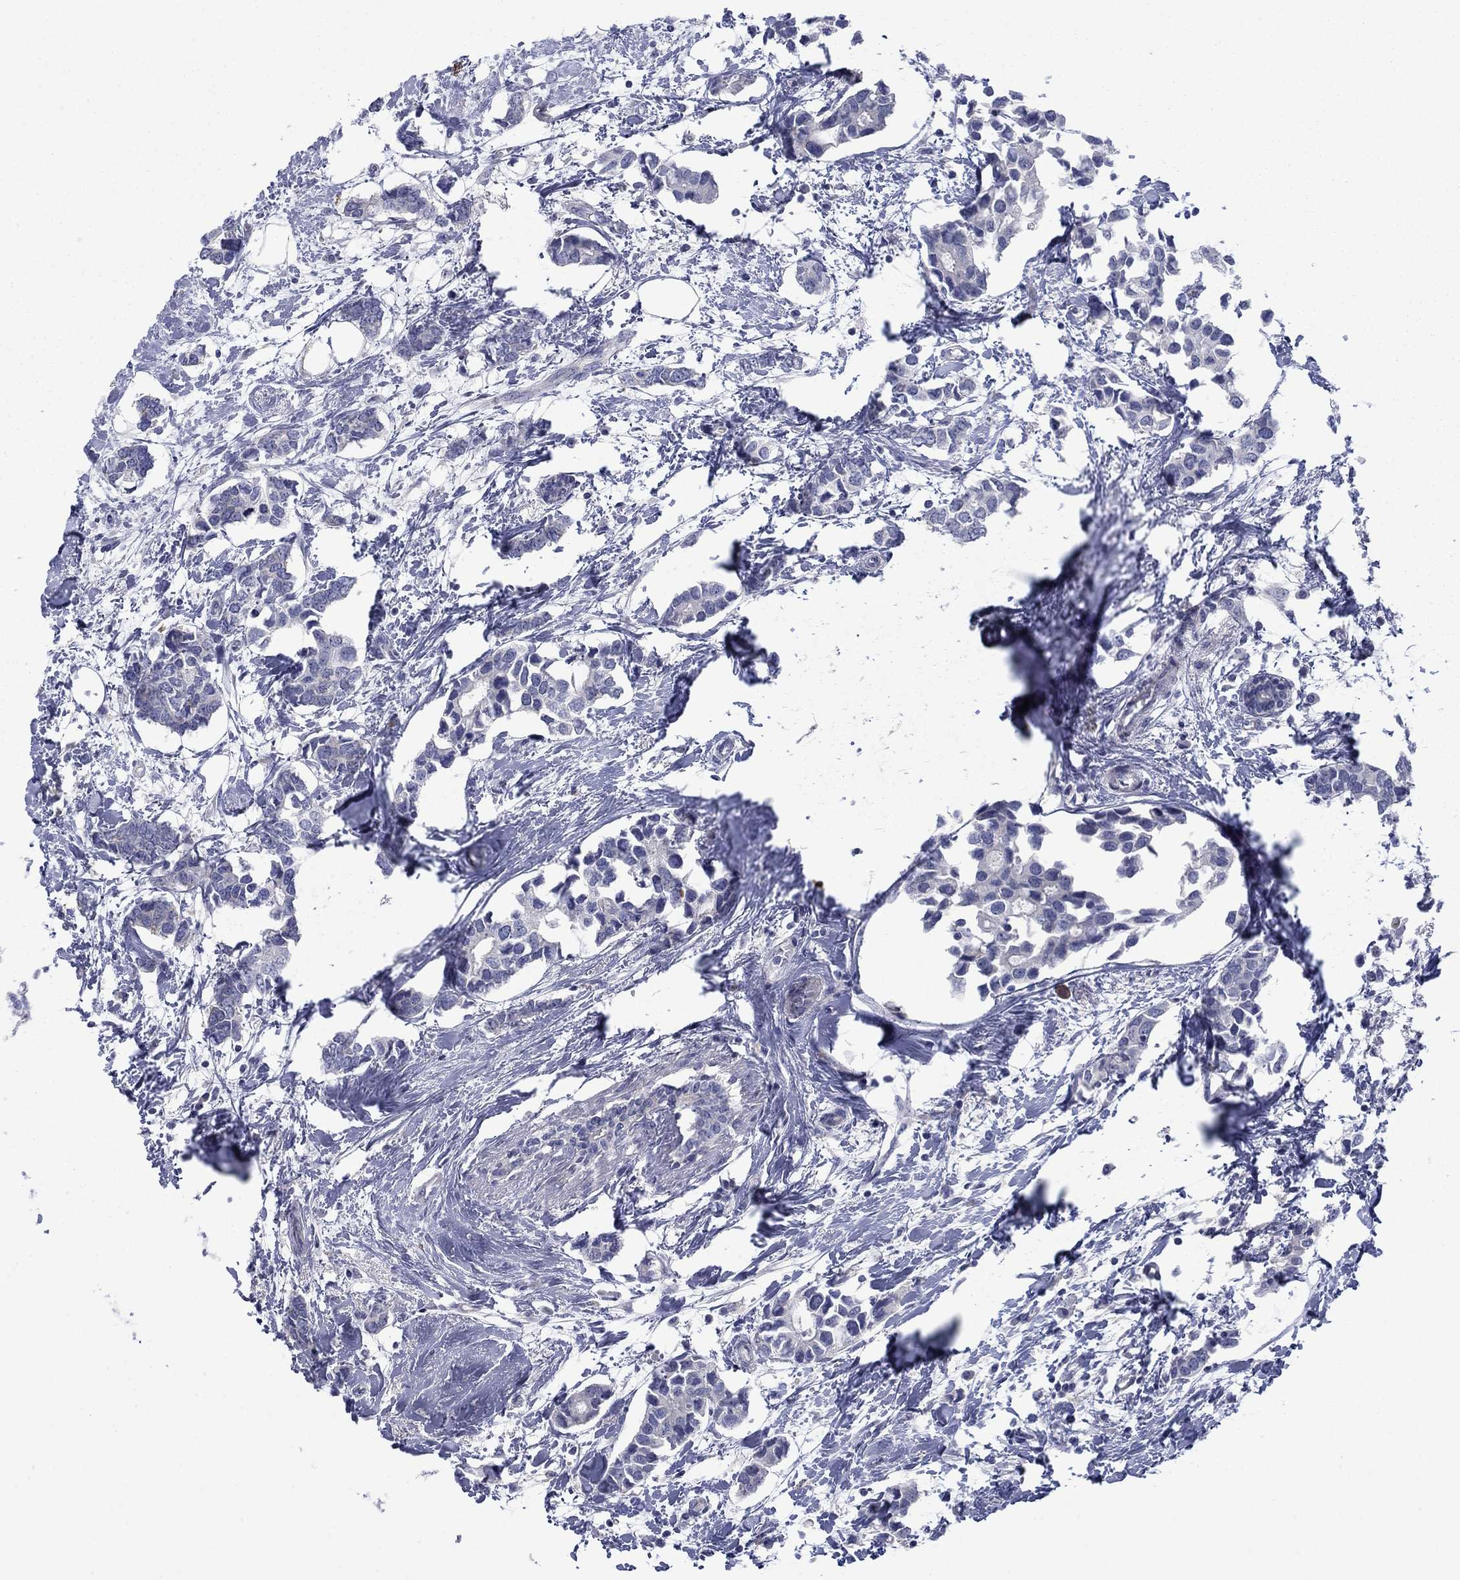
{"staining": {"intensity": "negative", "quantity": "none", "location": "none"}, "tissue": "breast cancer", "cell_type": "Tumor cells", "image_type": "cancer", "snomed": [{"axis": "morphology", "description": "Duct carcinoma"}, {"axis": "topography", "description": "Breast"}], "caption": "A histopathology image of human breast cancer is negative for staining in tumor cells. The staining was performed using DAB to visualize the protein expression in brown, while the nuclei were stained in blue with hematoxylin (Magnification: 20x).", "gene": "FXR1", "patient": {"sex": "female", "age": 83}}